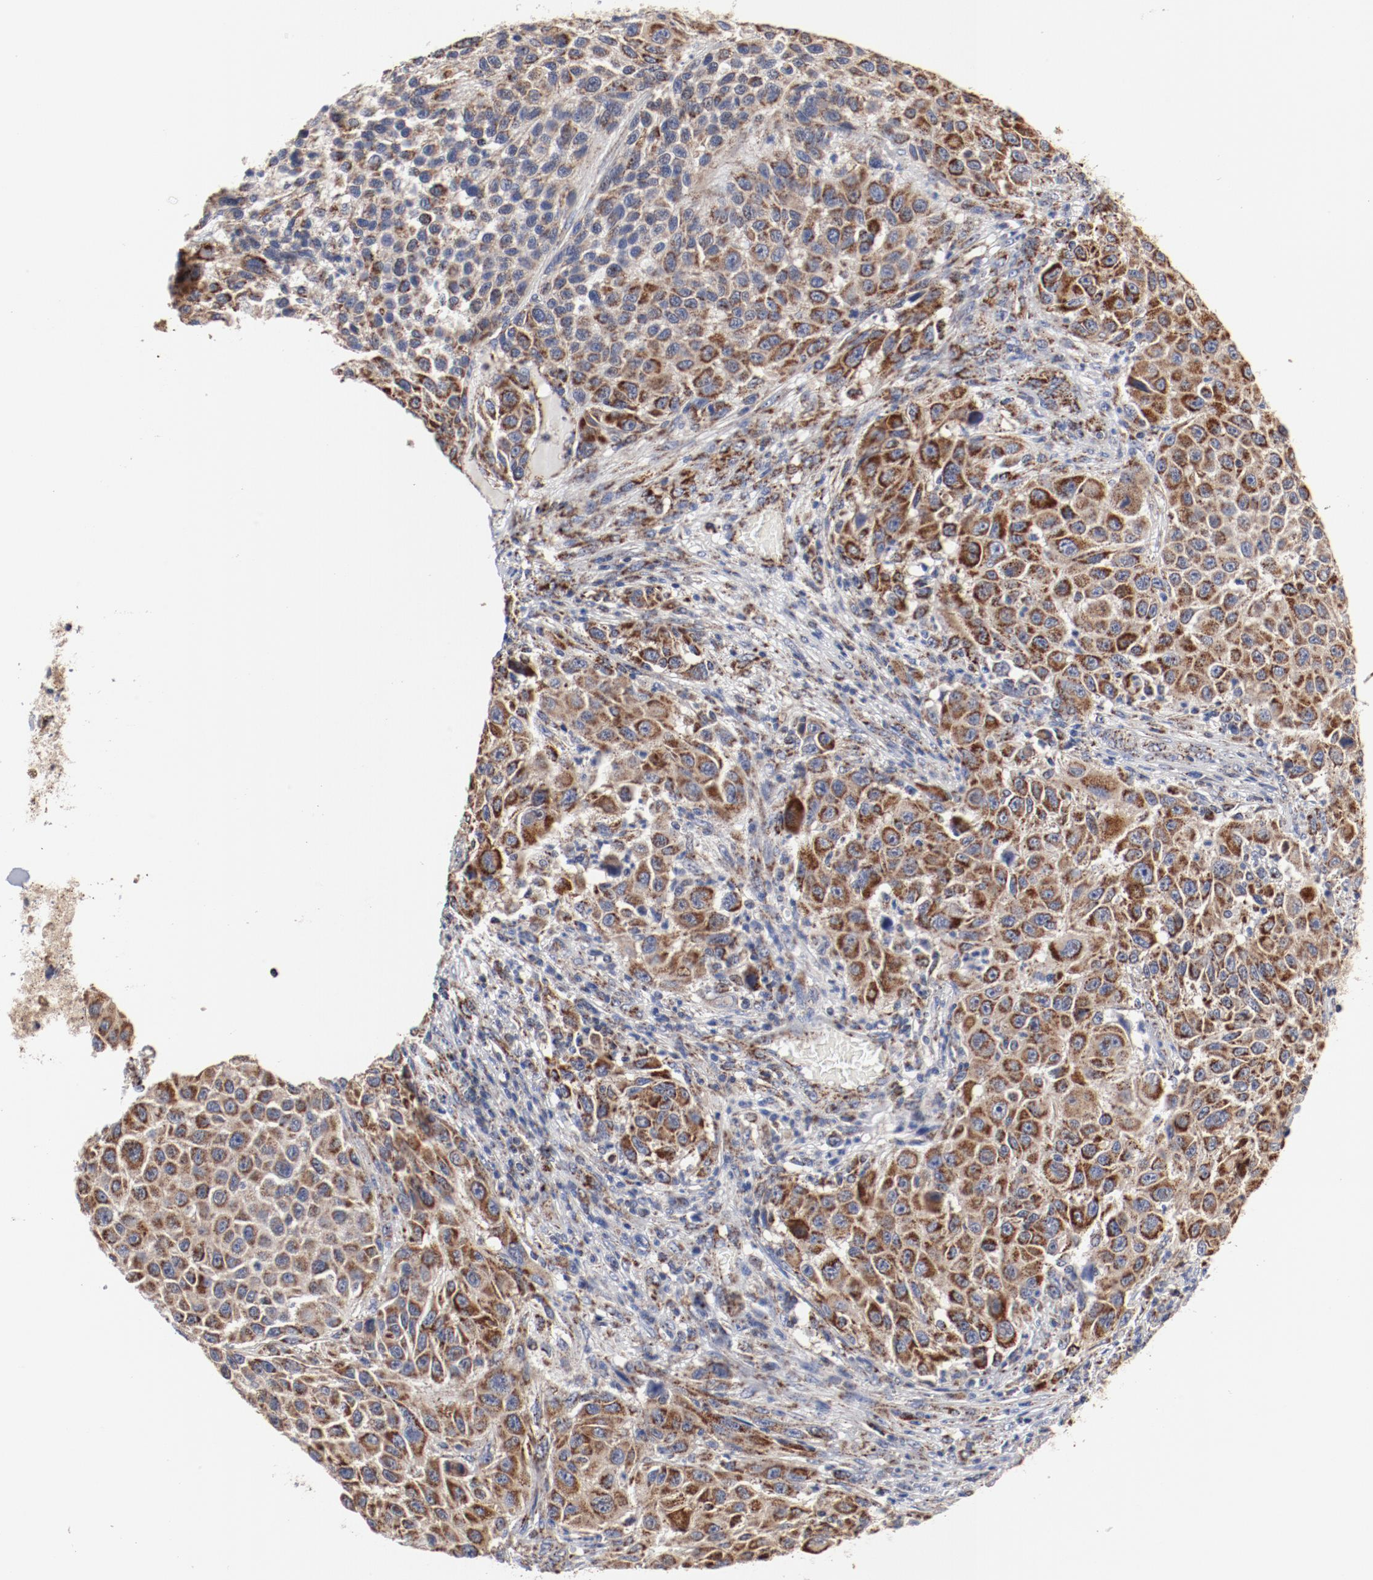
{"staining": {"intensity": "moderate", "quantity": ">75%", "location": "cytoplasmic/membranous"}, "tissue": "melanoma", "cell_type": "Tumor cells", "image_type": "cancer", "snomed": [{"axis": "morphology", "description": "Malignant melanoma, Metastatic site"}, {"axis": "topography", "description": "Lymph node"}], "caption": "Brown immunohistochemical staining in human melanoma demonstrates moderate cytoplasmic/membranous expression in approximately >75% of tumor cells.", "gene": "NDUFV2", "patient": {"sex": "male", "age": 61}}